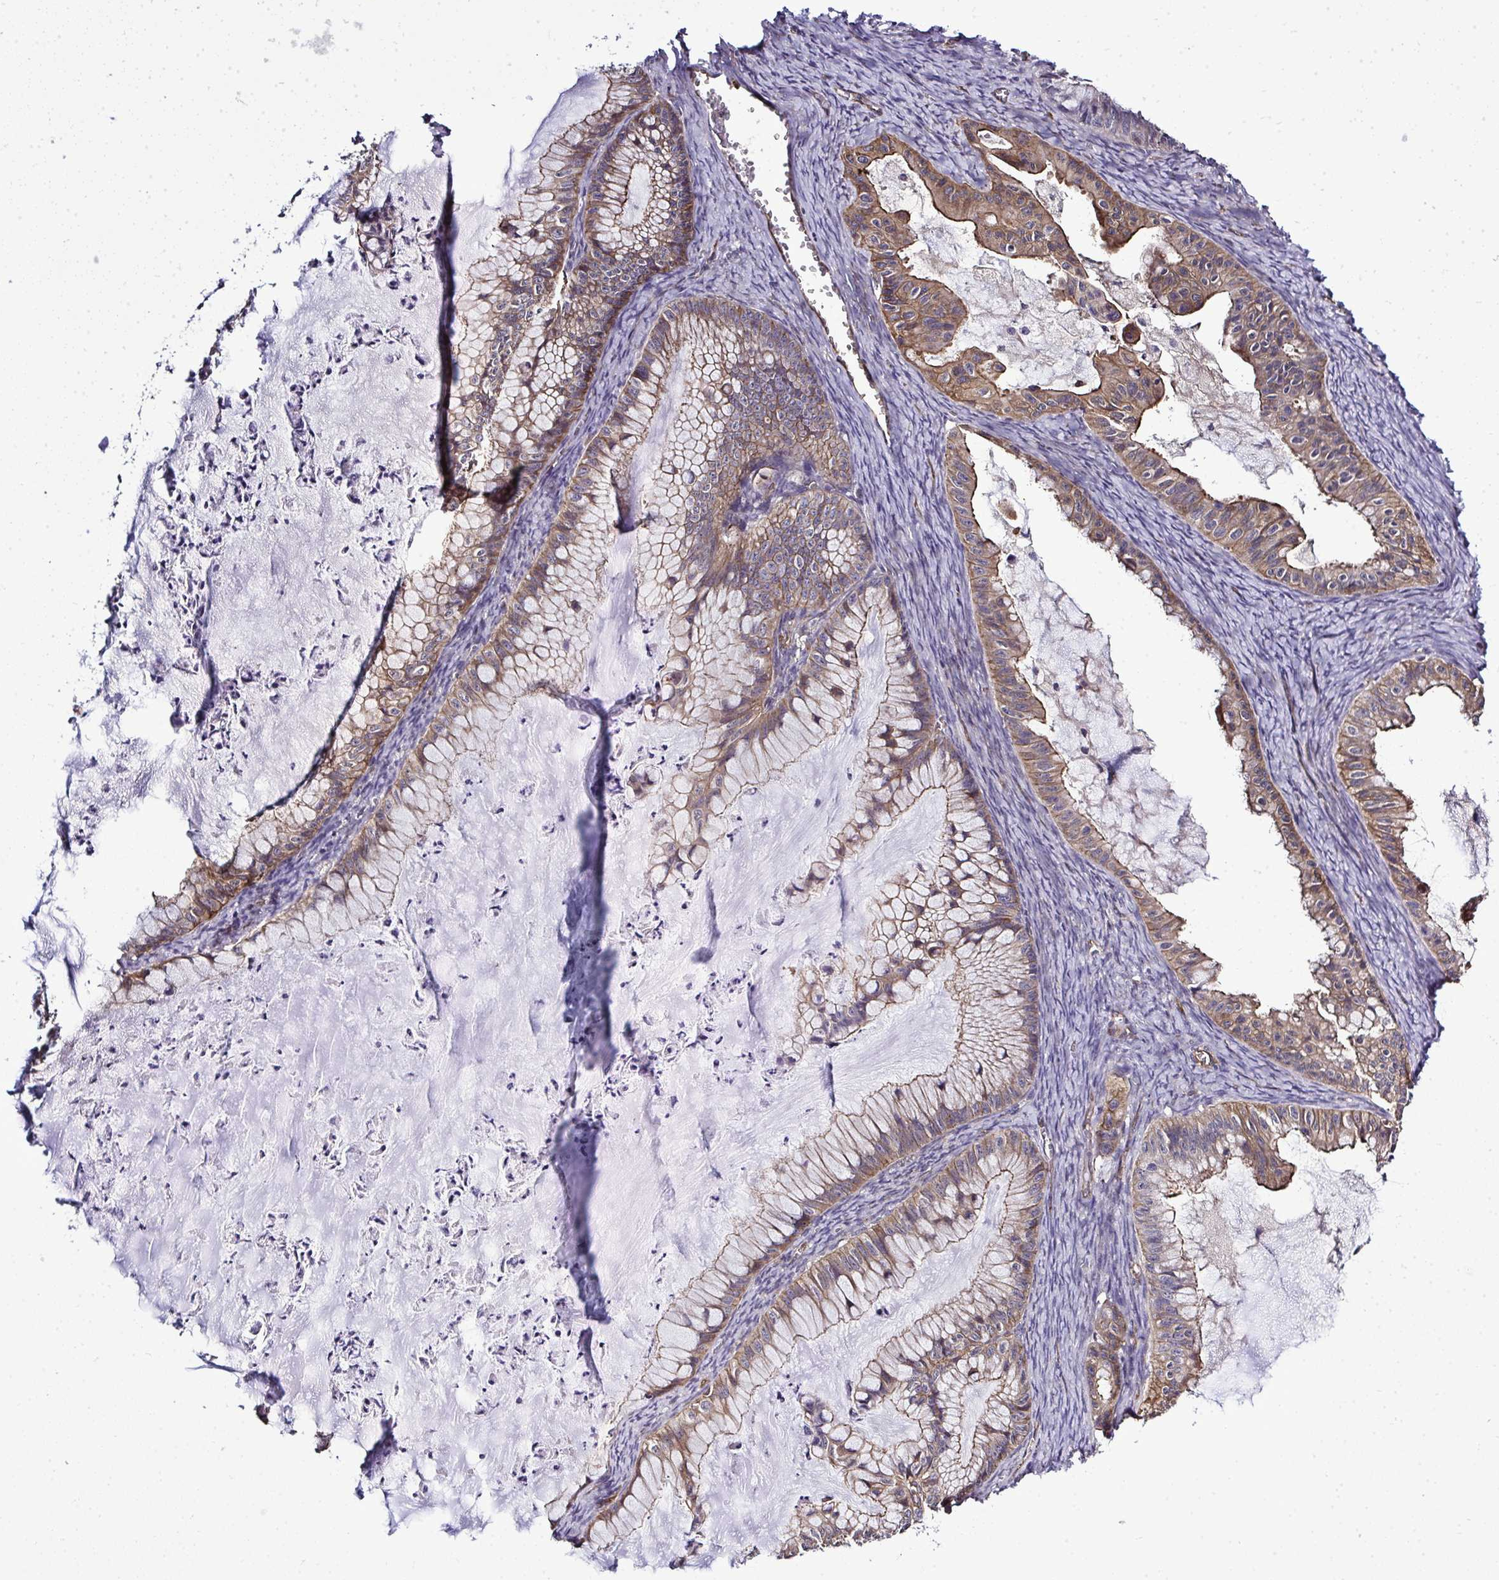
{"staining": {"intensity": "moderate", "quantity": ">75%", "location": "cytoplasmic/membranous"}, "tissue": "ovarian cancer", "cell_type": "Tumor cells", "image_type": "cancer", "snomed": [{"axis": "morphology", "description": "Cystadenocarcinoma, mucinous, NOS"}, {"axis": "topography", "description": "Ovary"}], "caption": "Tumor cells demonstrate medium levels of moderate cytoplasmic/membranous staining in approximately >75% of cells in ovarian cancer (mucinous cystadenocarcinoma).", "gene": "FUT10", "patient": {"sex": "female", "age": 72}}